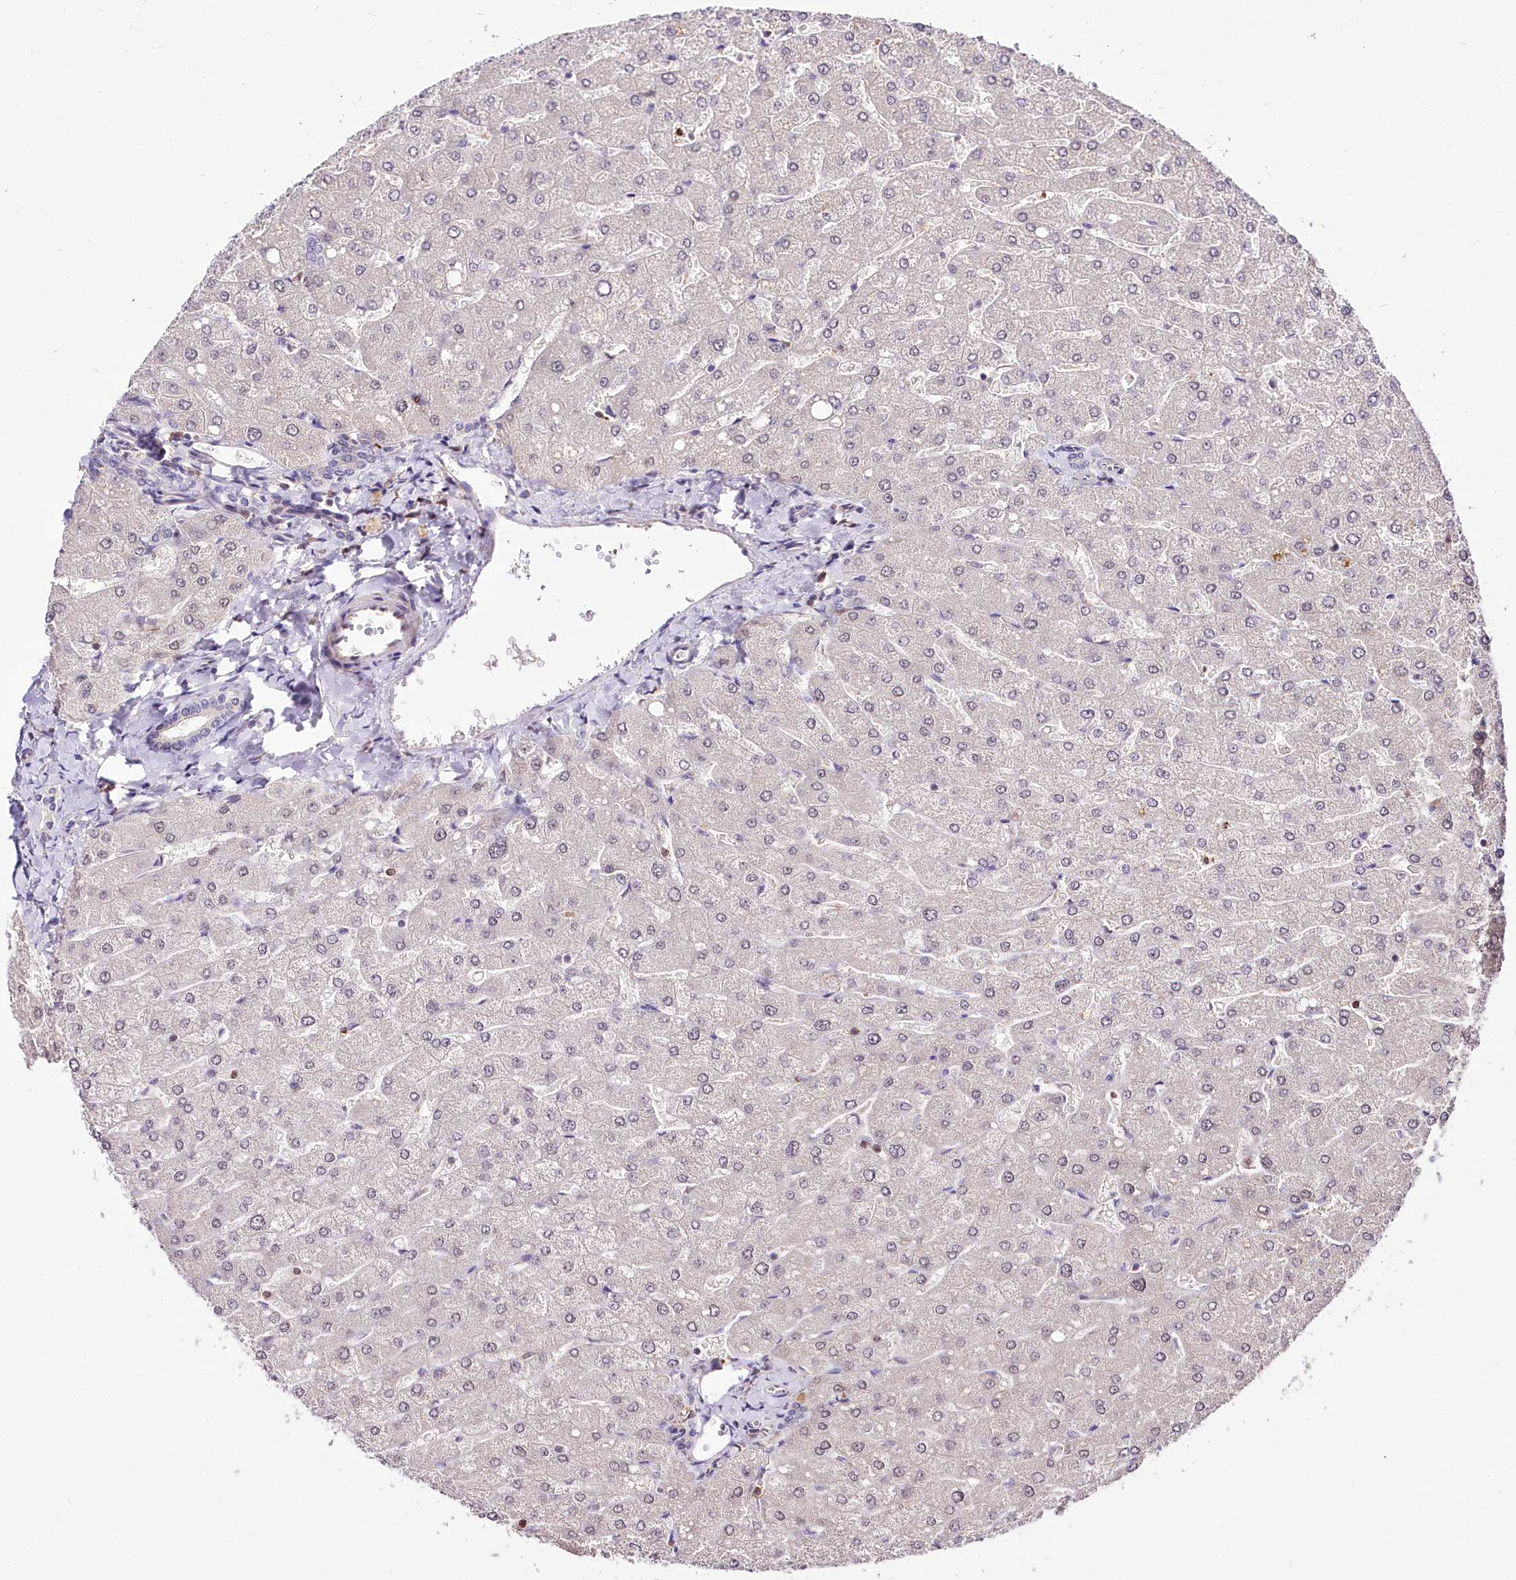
{"staining": {"intensity": "negative", "quantity": "none", "location": "none"}, "tissue": "liver", "cell_type": "Cholangiocytes", "image_type": "normal", "snomed": [{"axis": "morphology", "description": "Normal tissue, NOS"}, {"axis": "topography", "description": "Liver"}], "caption": "Liver stained for a protein using immunohistochemistry (IHC) demonstrates no positivity cholangiocytes.", "gene": "POLA2", "patient": {"sex": "male", "age": 55}}